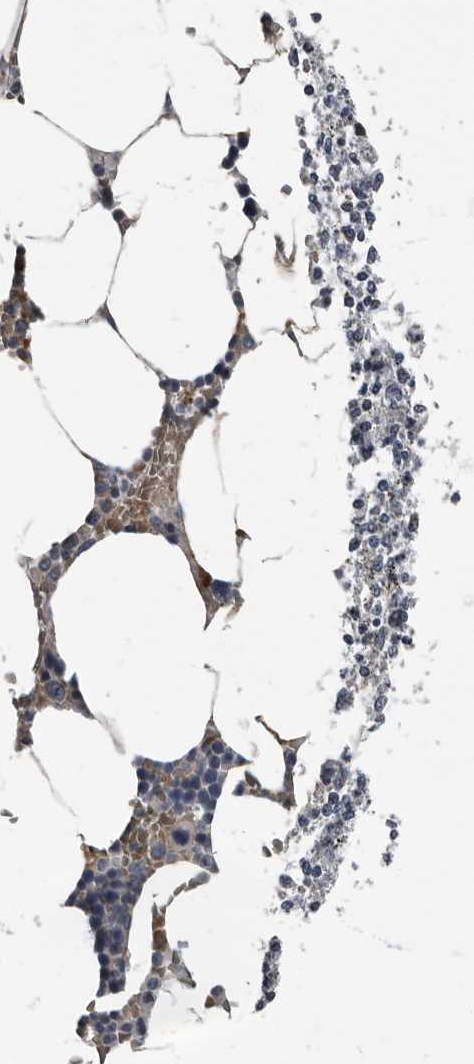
{"staining": {"intensity": "moderate", "quantity": "<25%", "location": "cytoplasmic/membranous"}, "tissue": "bone marrow", "cell_type": "Hematopoietic cells", "image_type": "normal", "snomed": [{"axis": "morphology", "description": "Normal tissue, NOS"}, {"axis": "topography", "description": "Bone marrow"}], "caption": "This image displays benign bone marrow stained with IHC to label a protein in brown. The cytoplasmic/membranous of hematopoietic cells show moderate positivity for the protein. Nuclei are counter-stained blue.", "gene": "TPD52L1", "patient": {"sex": "male", "age": 70}}